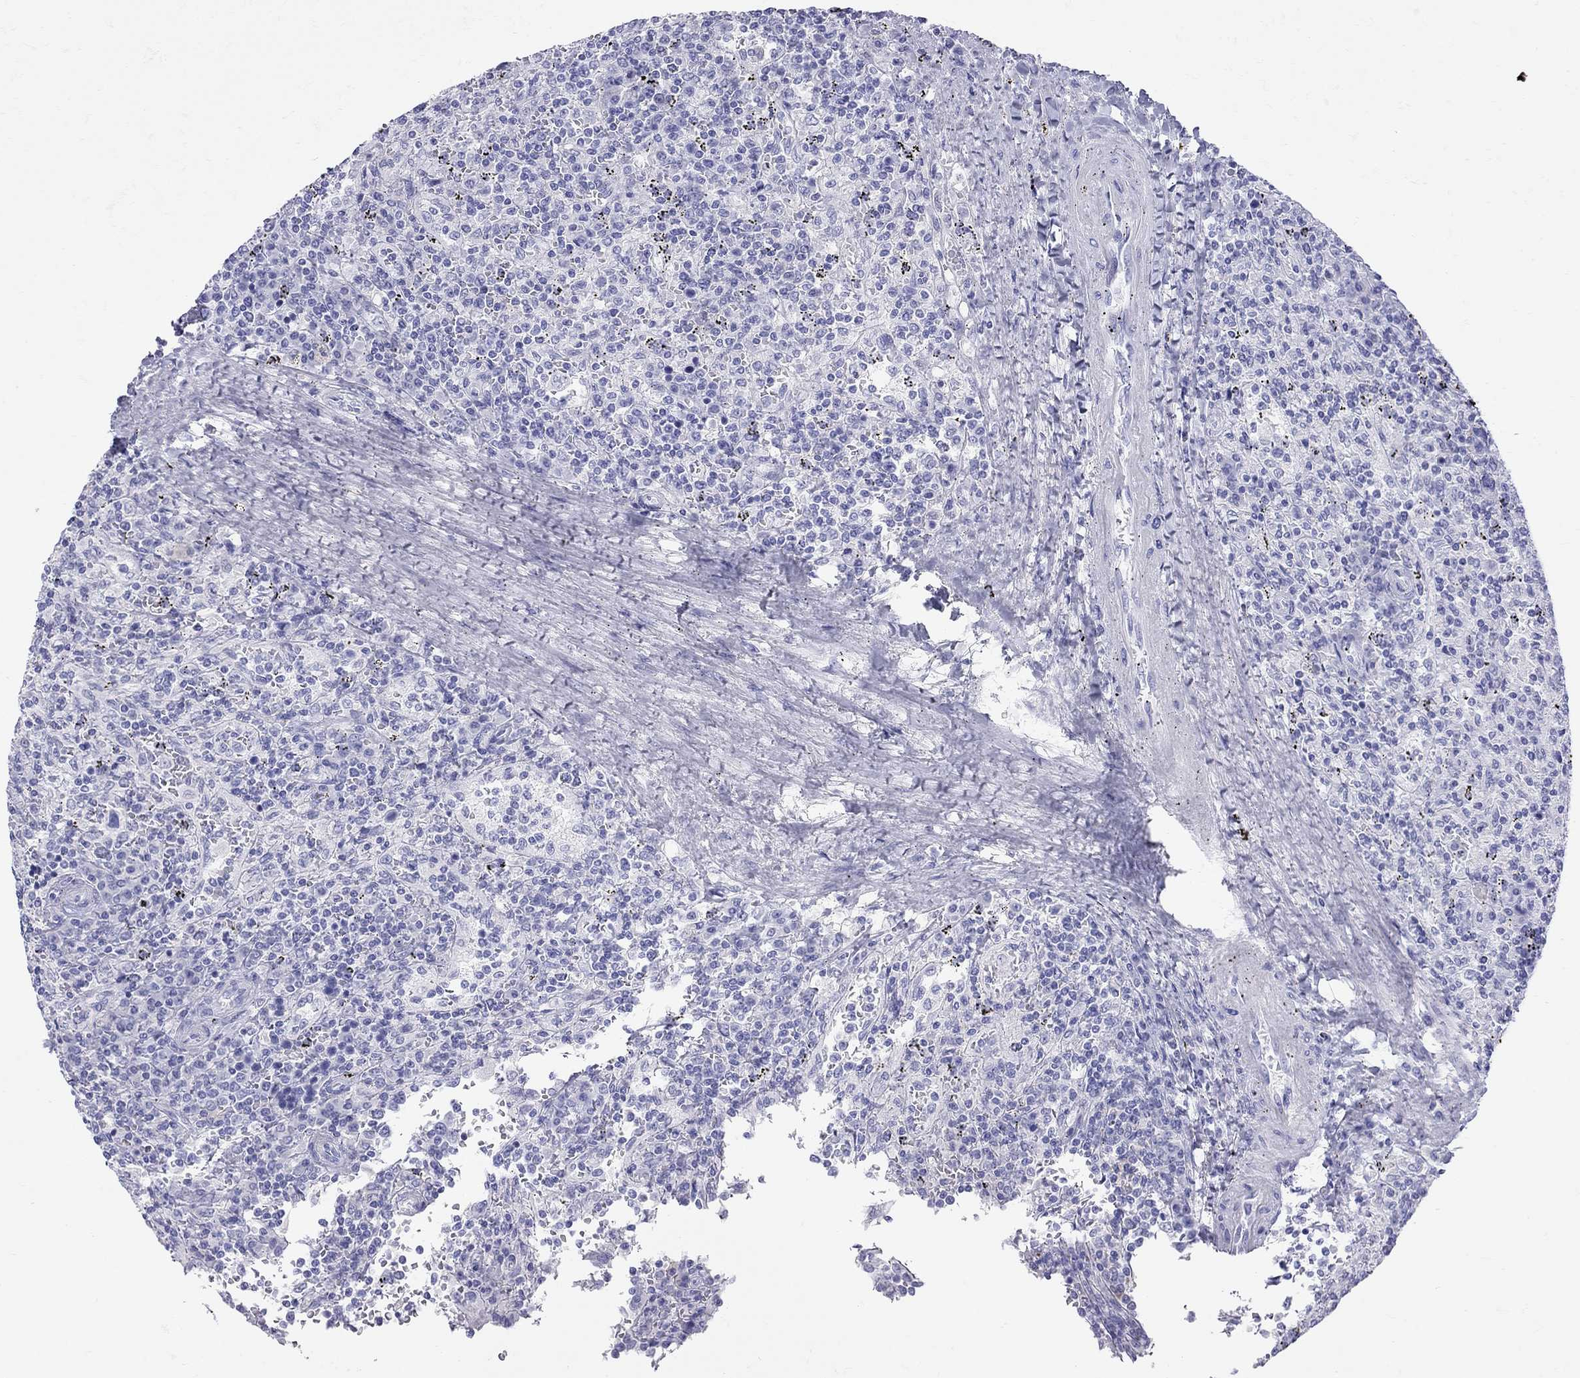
{"staining": {"intensity": "negative", "quantity": "none", "location": "none"}, "tissue": "lymphoma", "cell_type": "Tumor cells", "image_type": "cancer", "snomed": [{"axis": "morphology", "description": "Malignant lymphoma, non-Hodgkin's type, Low grade"}, {"axis": "topography", "description": "Spleen"}], "caption": "IHC of lymphoma exhibits no expression in tumor cells.", "gene": "HLA-DQB2", "patient": {"sex": "male", "age": 62}}